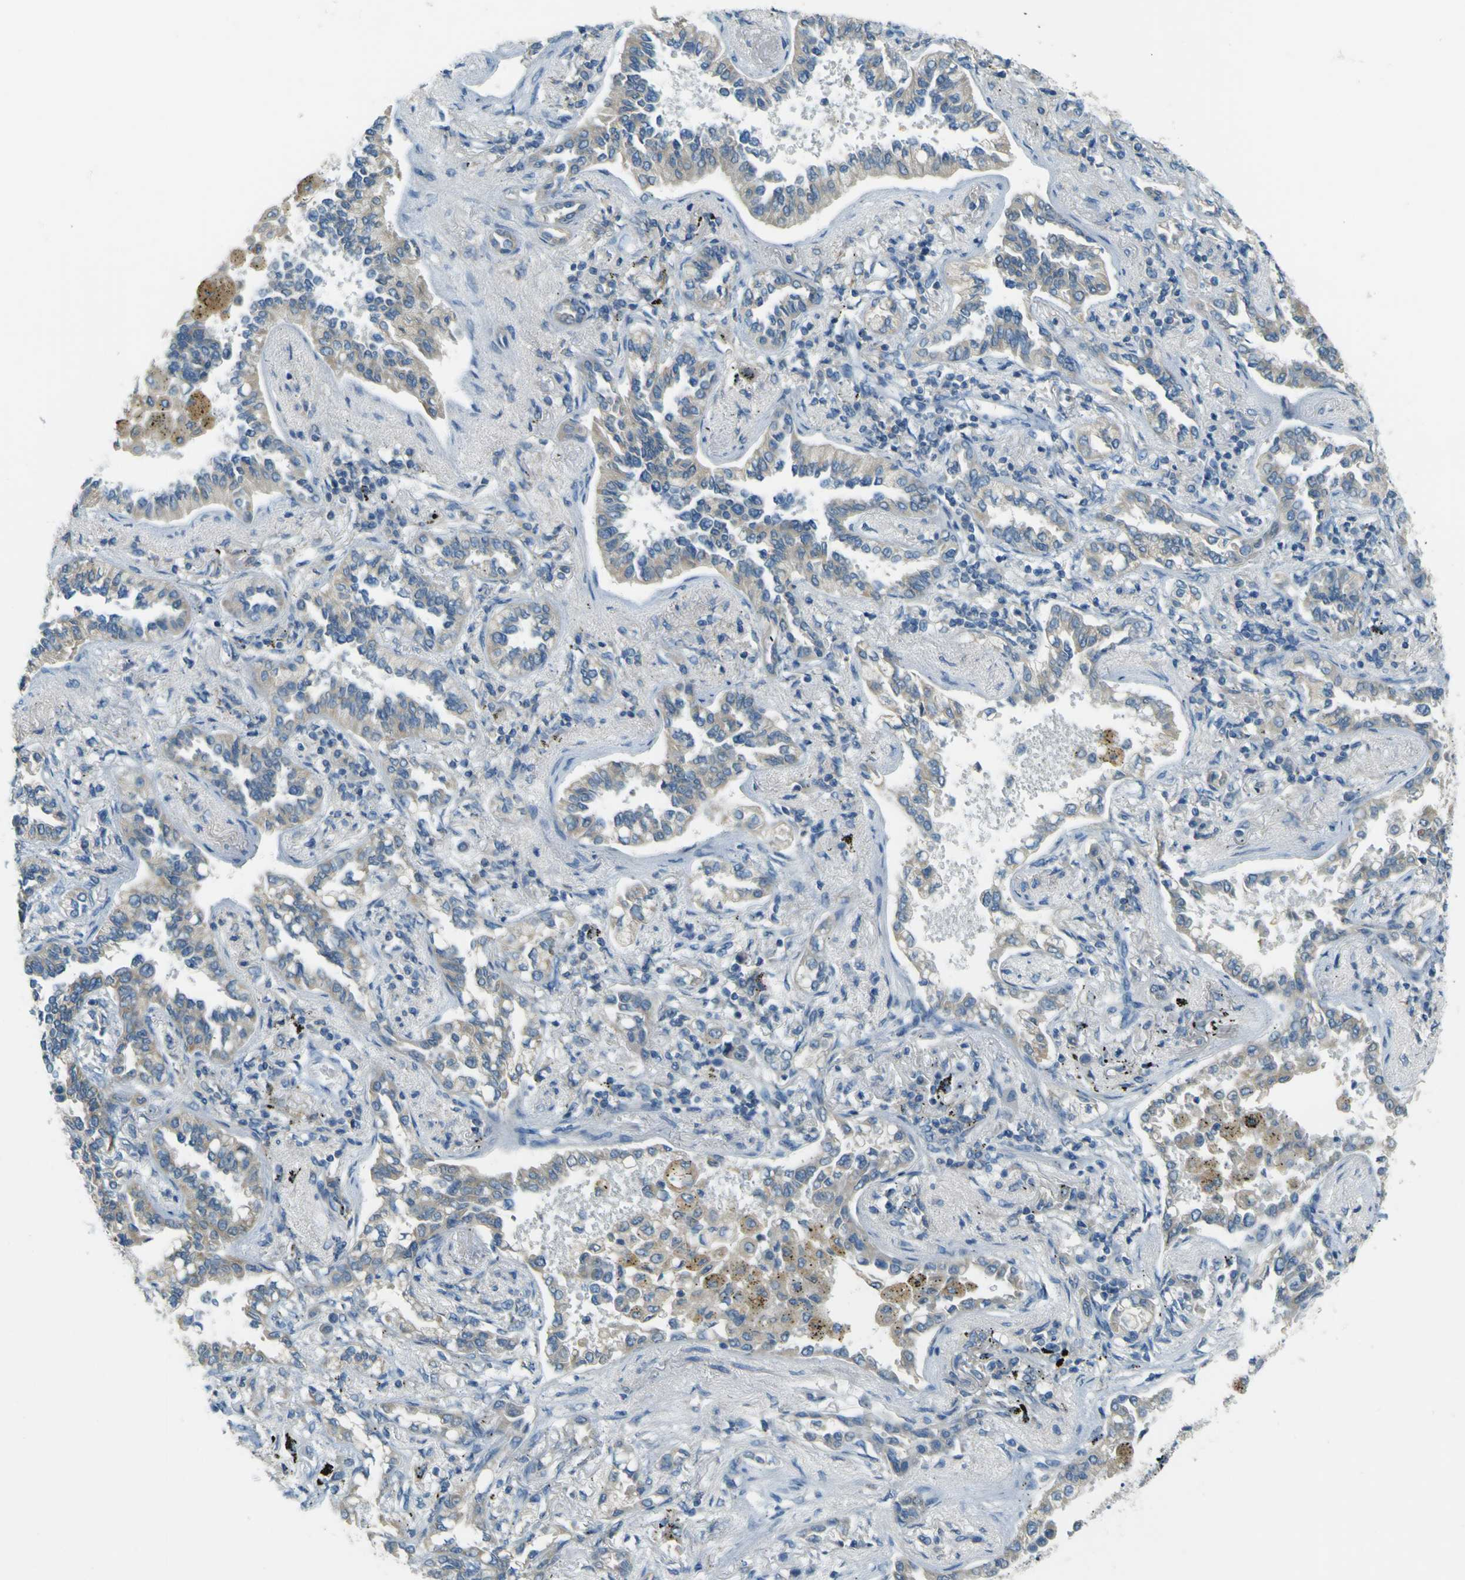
{"staining": {"intensity": "weak", "quantity": ">75%", "location": "cytoplasmic/membranous"}, "tissue": "lung cancer", "cell_type": "Tumor cells", "image_type": "cancer", "snomed": [{"axis": "morphology", "description": "Normal tissue, NOS"}, {"axis": "morphology", "description": "Adenocarcinoma, NOS"}, {"axis": "topography", "description": "Lung"}], "caption": "Tumor cells show weak cytoplasmic/membranous expression in approximately >75% of cells in adenocarcinoma (lung).", "gene": "FKTN", "patient": {"sex": "male", "age": 59}}